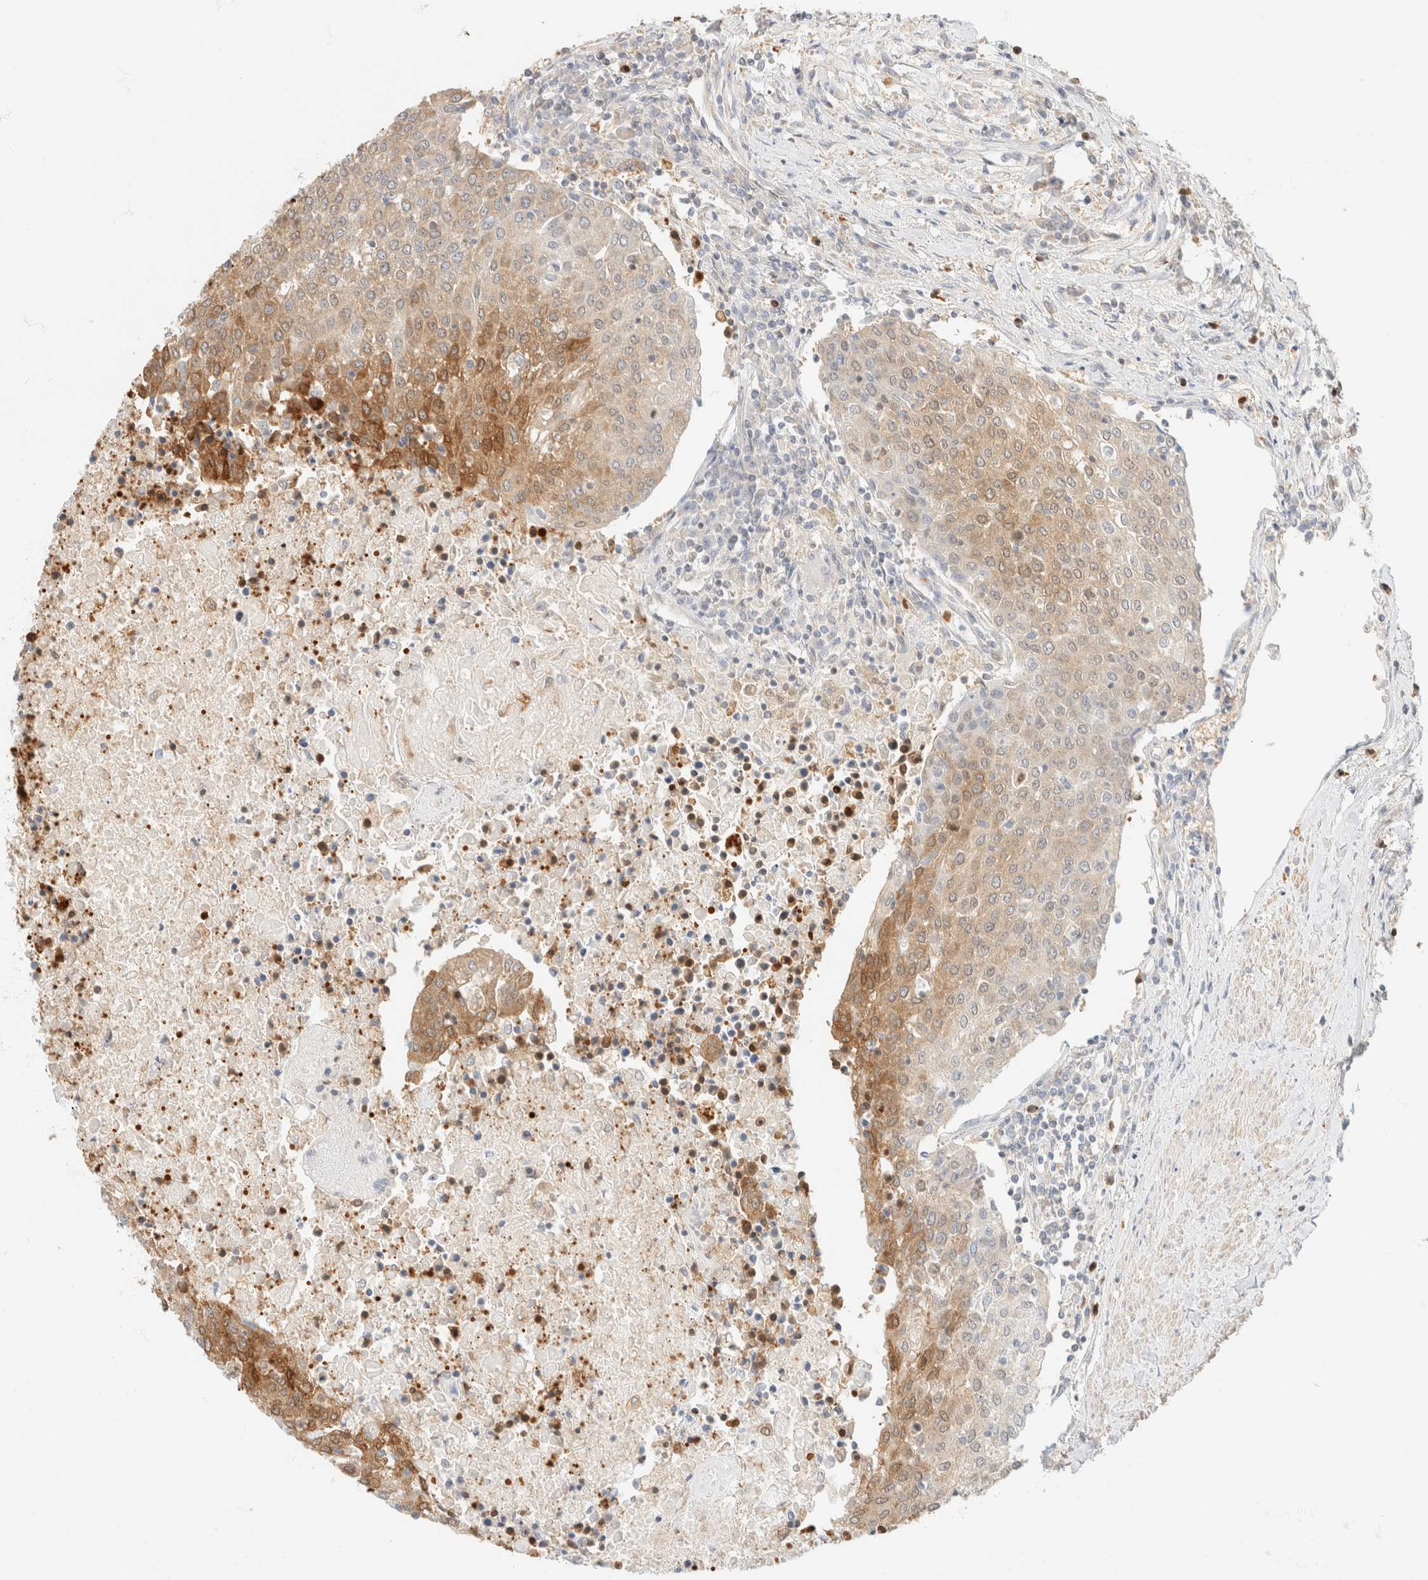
{"staining": {"intensity": "moderate", "quantity": "25%-75%", "location": "cytoplasmic/membranous"}, "tissue": "urothelial cancer", "cell_type": "Tumor cells", "image_type": "cancer", "snomed": [{"axis": "morphology", "description": "Urothelial carcinoma, High grade"}, {"axis": "topography", "description": "Urinary bladder"}], "caption": "This micrograph reveals immunohistochemistry (IHC) staining of human urothelial carcinoma (high-grade), with medium moderate cytoplasmic/membranous positivity in about 25%-75% of tumor cells.", "gene": "GPI", "patient": {"sex": "female", "age": 85}}